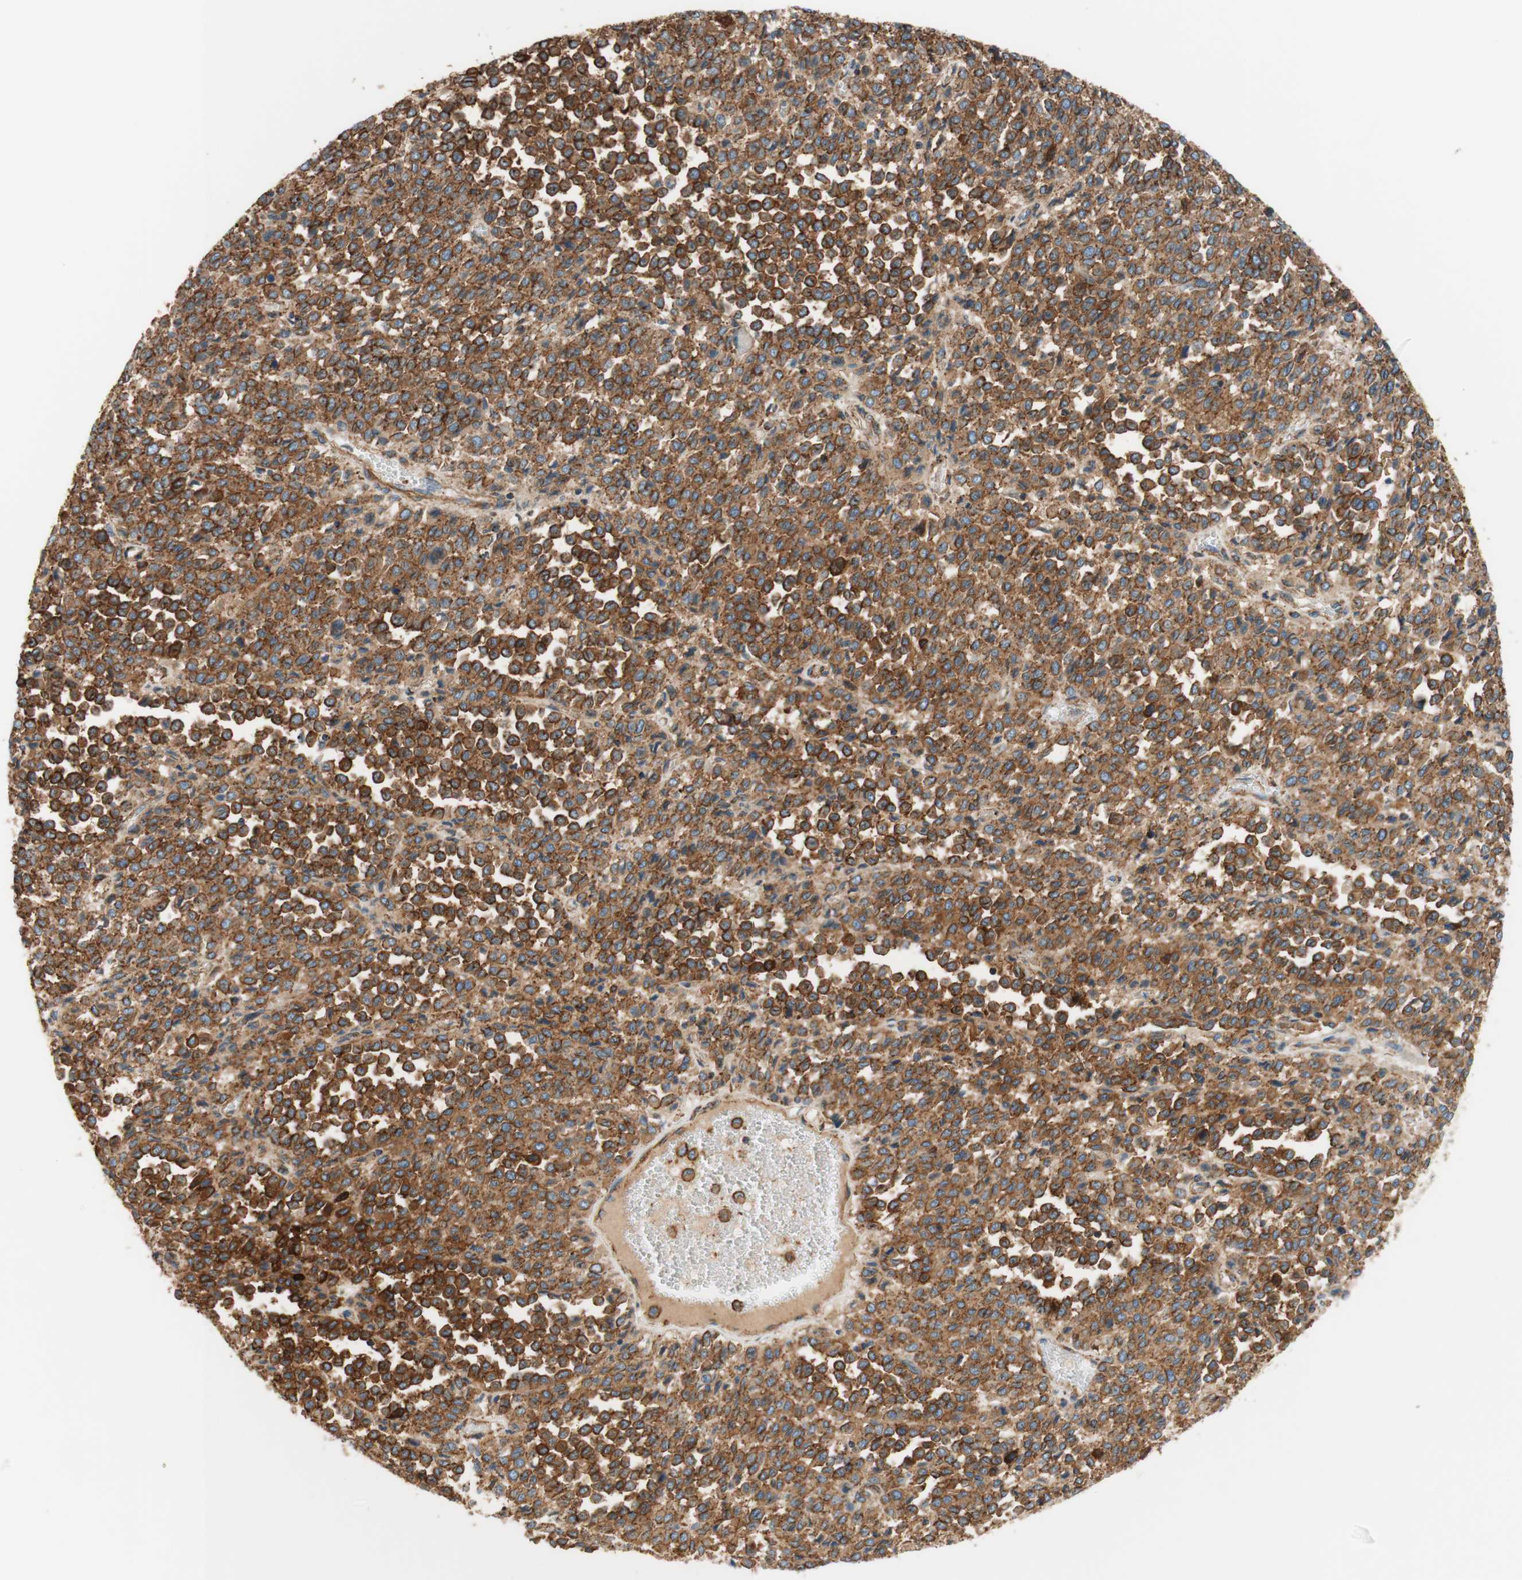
{"staining": {"intensity": "strong", "quantity": ">75%", "location": "cytoplasmic/membranous"}, "tissue": "melanoma", "cell_type": "Tumor cells", "image_type": "cancer", "snomed": [{"axis": "morphology", "description": "Malignant melanoma, Metastatic site"}, {"axis": "topography", "description": "Pancreas"}], "caption": "Malignant melanoma (metastatic site) stained with a protein marker exhibits strong staining in tumor cells.", "gene": "VPS26A", "patient": {"sex": "female", "age": 30}}